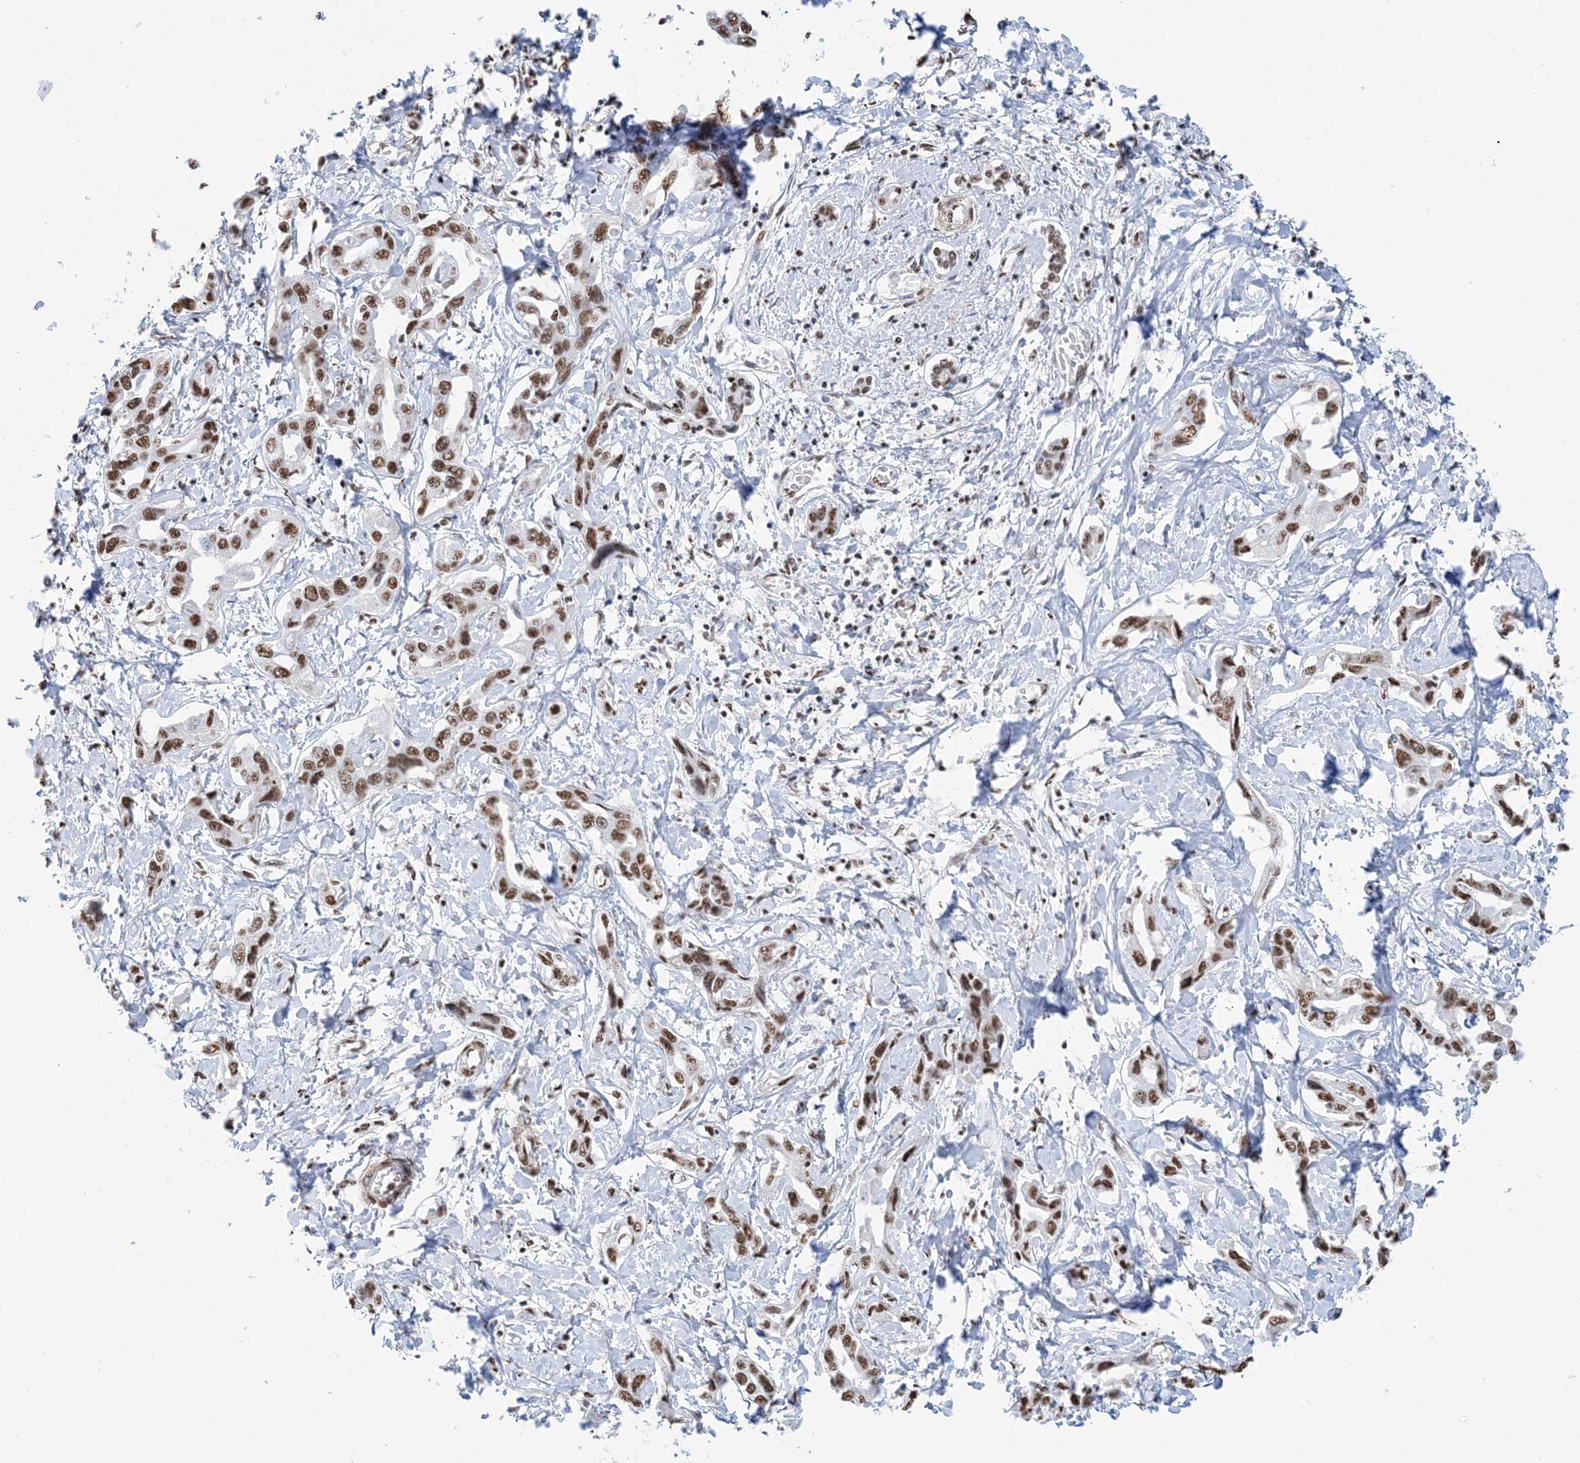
{"staining": {"intensity": "moderate", "quantity": ">75%", "location": "nuclear"}, "tissue": "liver cancer", "cell_type": "Tumor cells", "image_type": "cancer", "snomed": [{"axis": "morphology", "description": "Cholangiocarcinoma"}, {"axis": "topography", "description": "Liver"}], "caption": "A brown stain shows moderate nuclear expression of a protein in human liver cholangiocarcinoma tumor cells.", "gene": "ZNF792", "patient": {"sex": "male", "age": 59}}